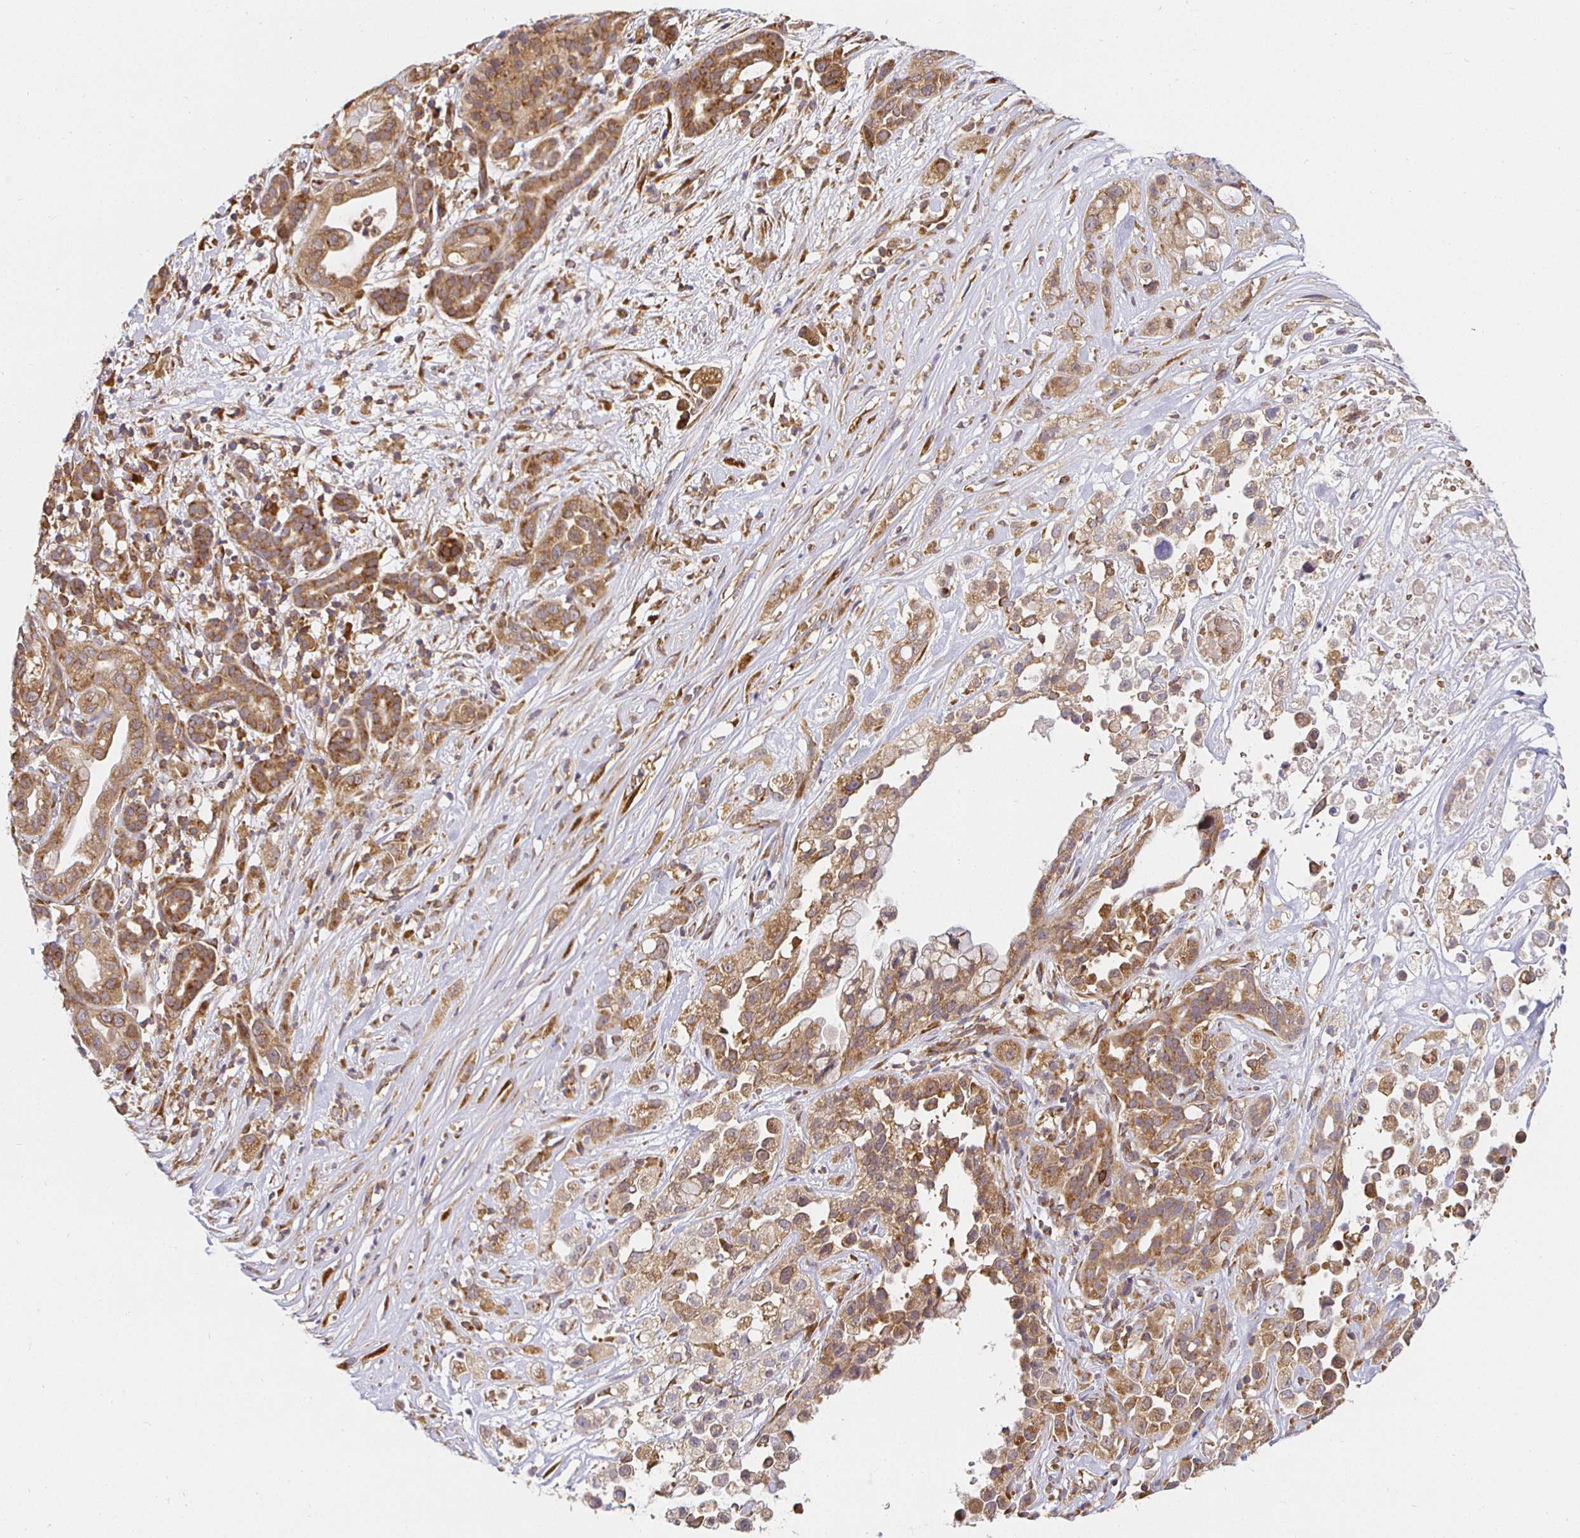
{"staining": {"intensity": "moderate", "quantity": ">75%", "location": "cytoplasmic/membranous"}, "tissue": "pancreatic cancer", "cell_type": "Tumor cells", "image_type": "cancer", "snomed": [{"axis": "morphology", "description": "Adenocarcinoma, NOS"}, {"axis": "topography", "description": "Pancreas"}], "caption": "Immunohistochemical staining of adenocarcinoma (pancreatic) reveals medium levels of moderate cytoplasmic/membranous staining in approximately >75% of tumor cells.", "gene": "IRAK1", "patient": {"sex": "male", "age": 44}}